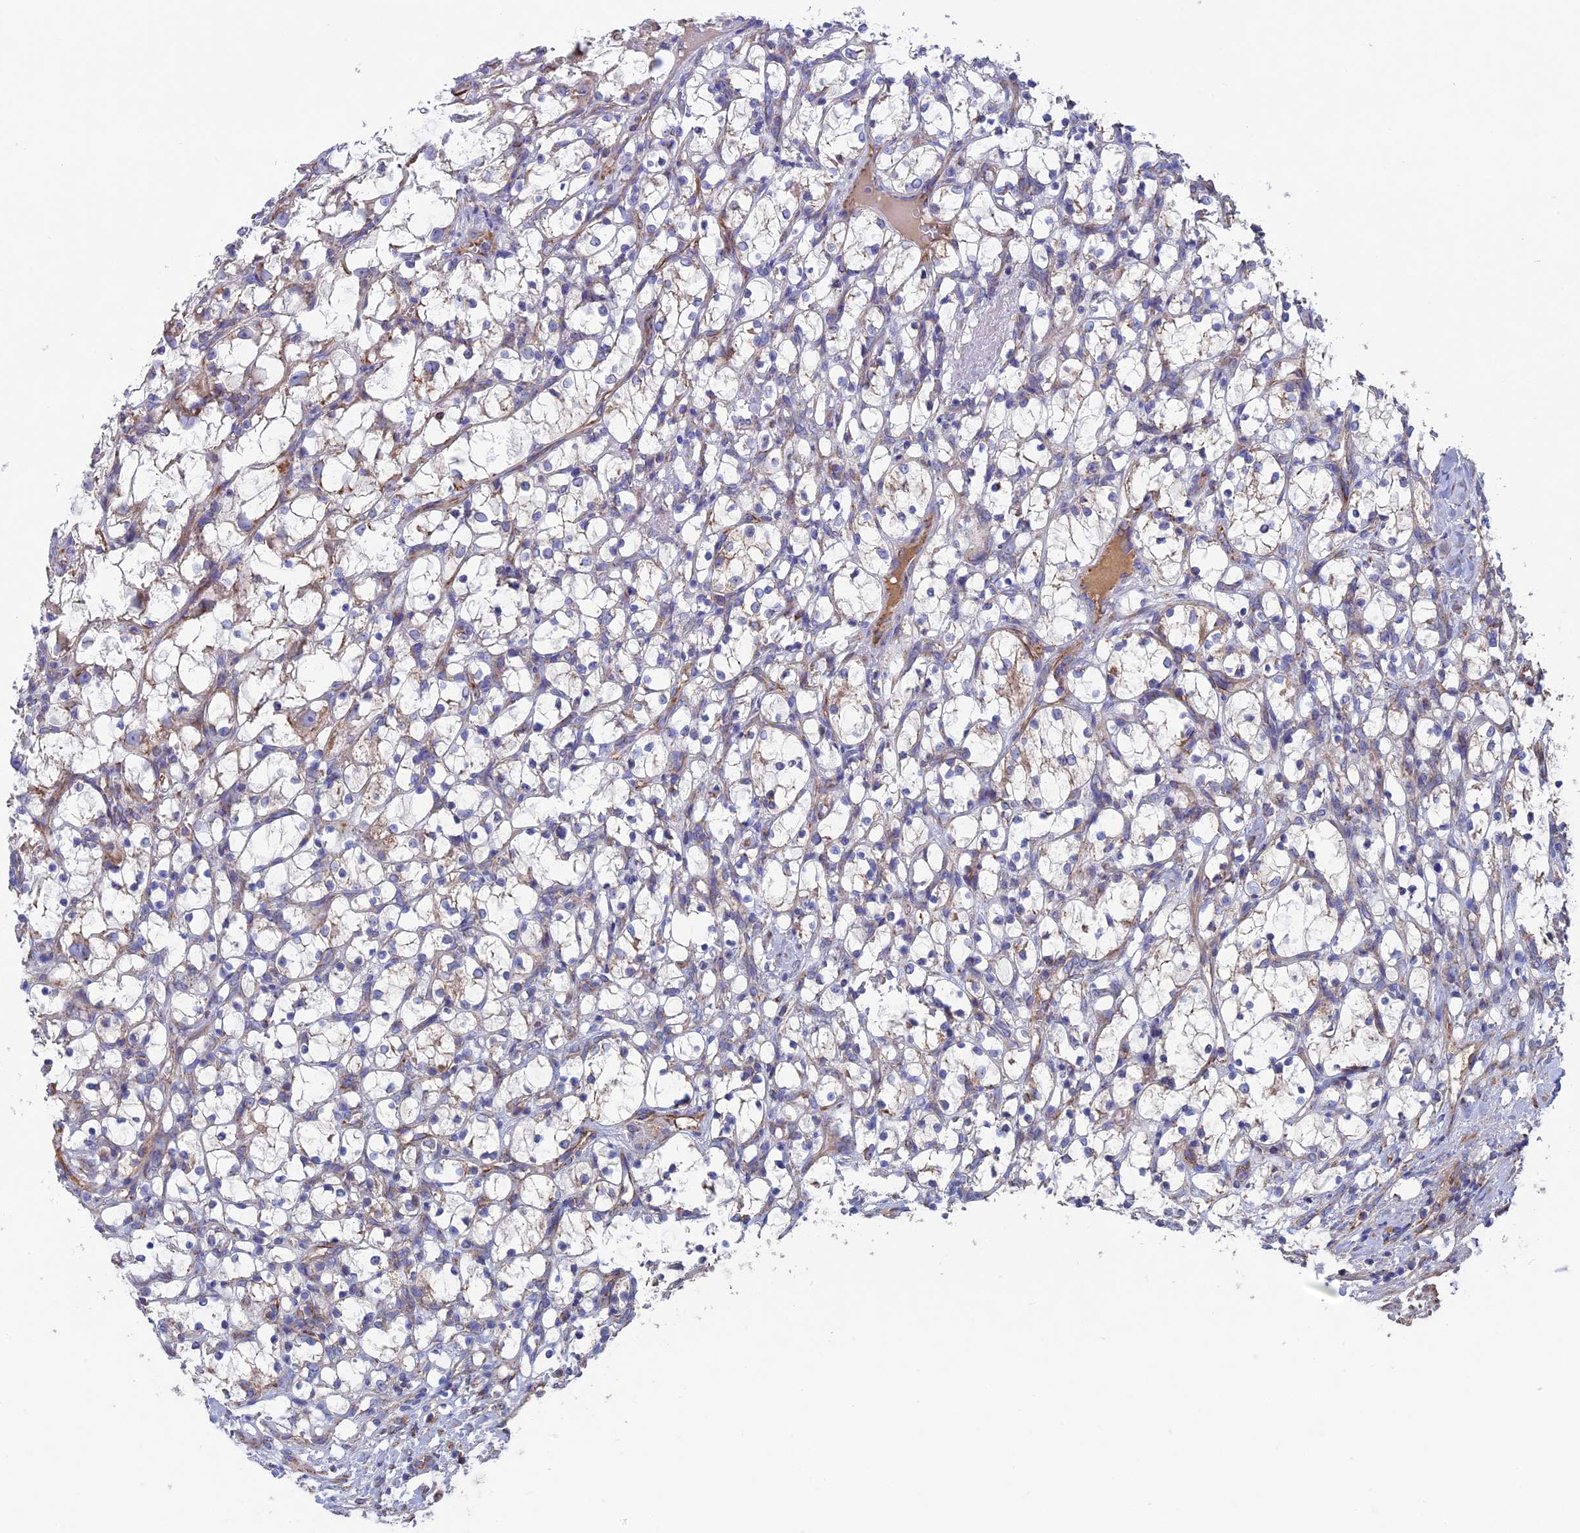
{"staining": {"intensity": "negative", "quantity": "none", "location": "none"}, "tissue": "renal cancer", "cell_type": "Tumor cells", "image_type": "cancer", "snomed": [{"axis": "morphology", "description": "Adenocarcinoma, NOS"}, {"axis": "topography", "description": "Kidney"}], "caption": "Protein analysis of renal cancer demonstrates no significant expression in tumor cells.", "gene": "SLC15A5", "patient": {"sex": "female", "age": 69}}